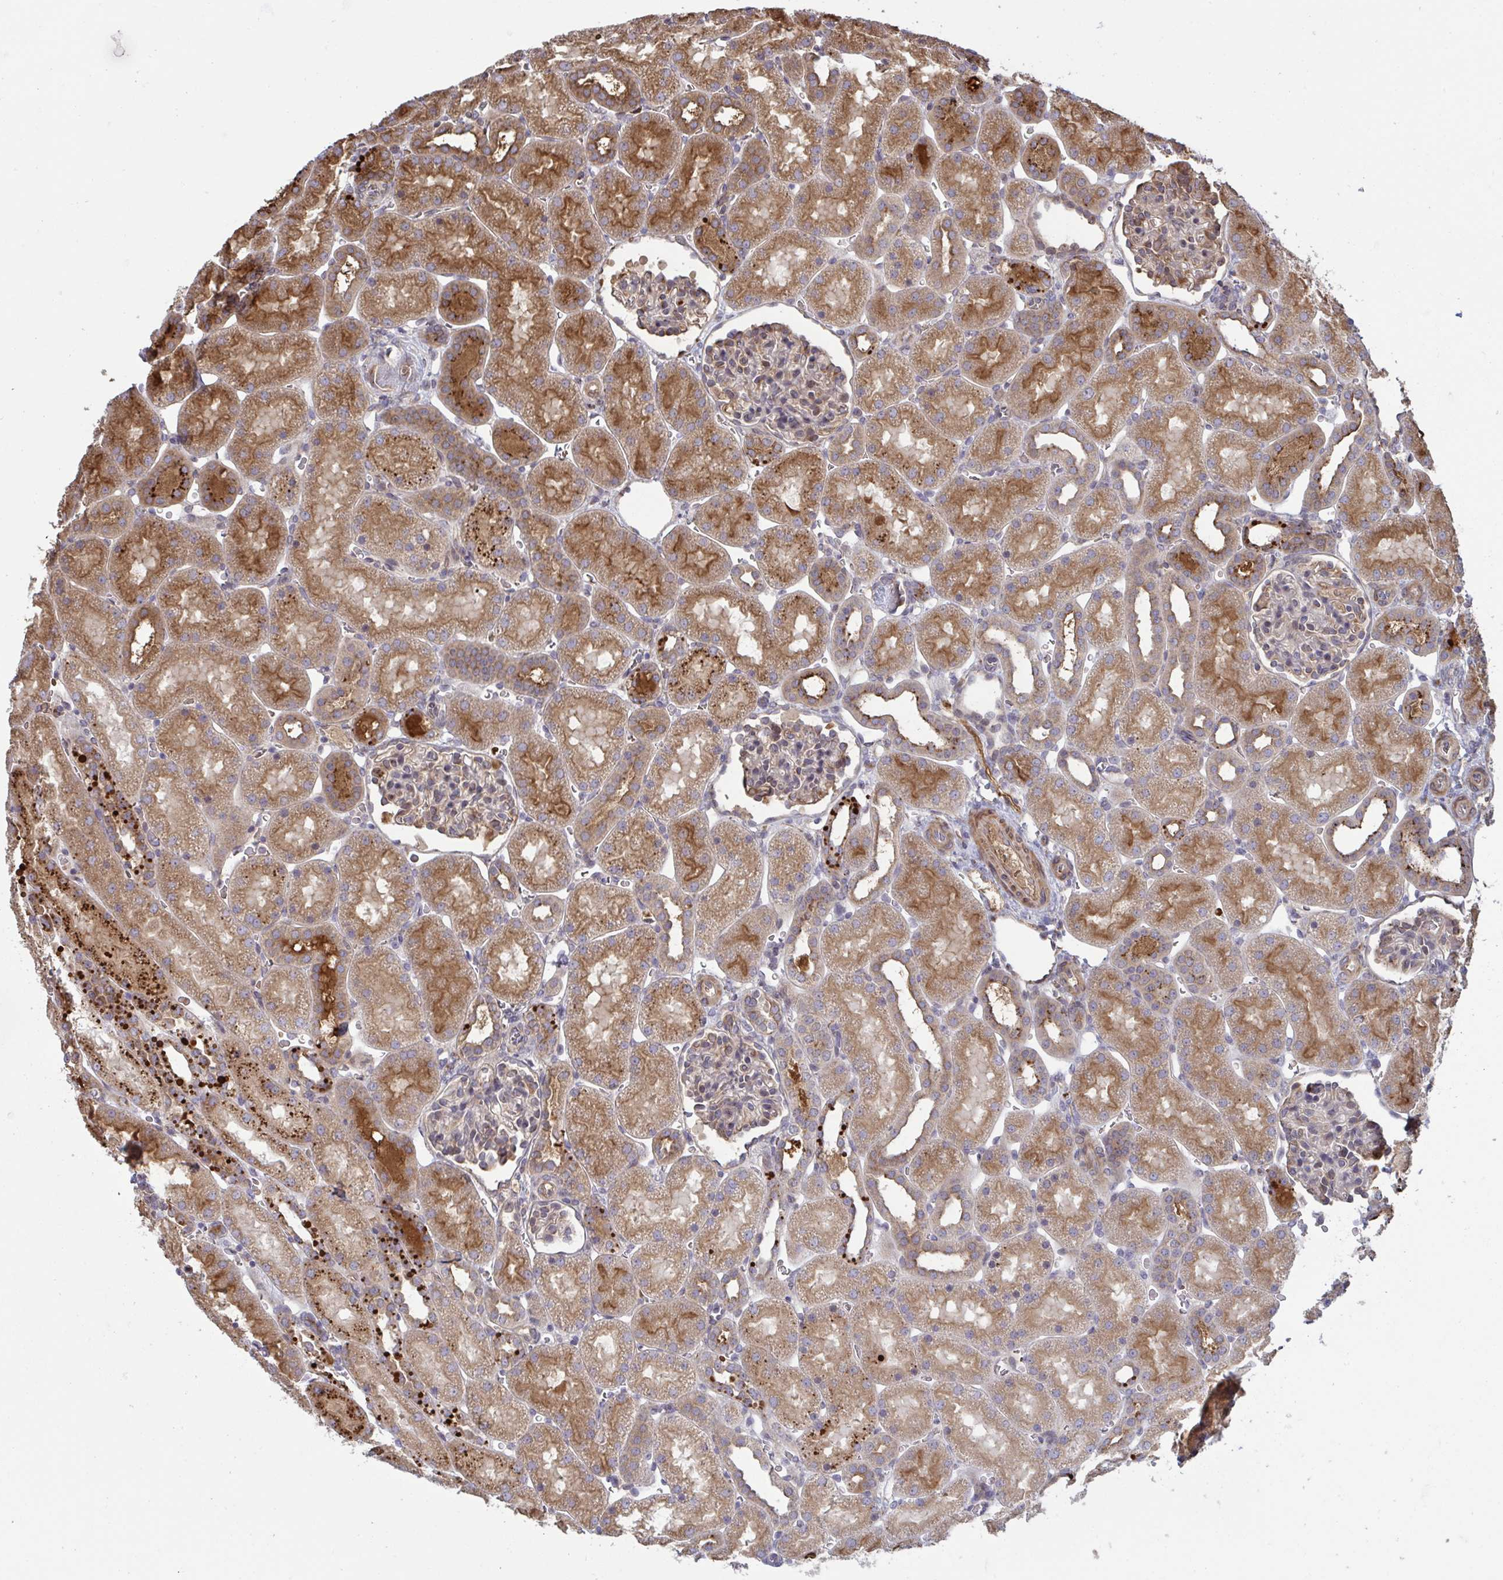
{"staining": {"intensity": "weak", "quantity": "25%-75%", "location": "cytoplasmic/membranous"}, "tissue": "kidney", "cell_type": "Cells in glomeruli", "image_type": "normal", "snomed": [{"axis": "morphology", "description": "Normal tissue, NOS"}, {"axis": "topography", "description": "Kidney"}], "caption": "An image showing weak cytoplasmic/membranous positivity in about 25%-75% of cells in glomeruli in benign kidney, as visualized by brown immunohistochemical staining.", "gene": "IL1R1", "patient": {"sex": "male", "age": 2}}